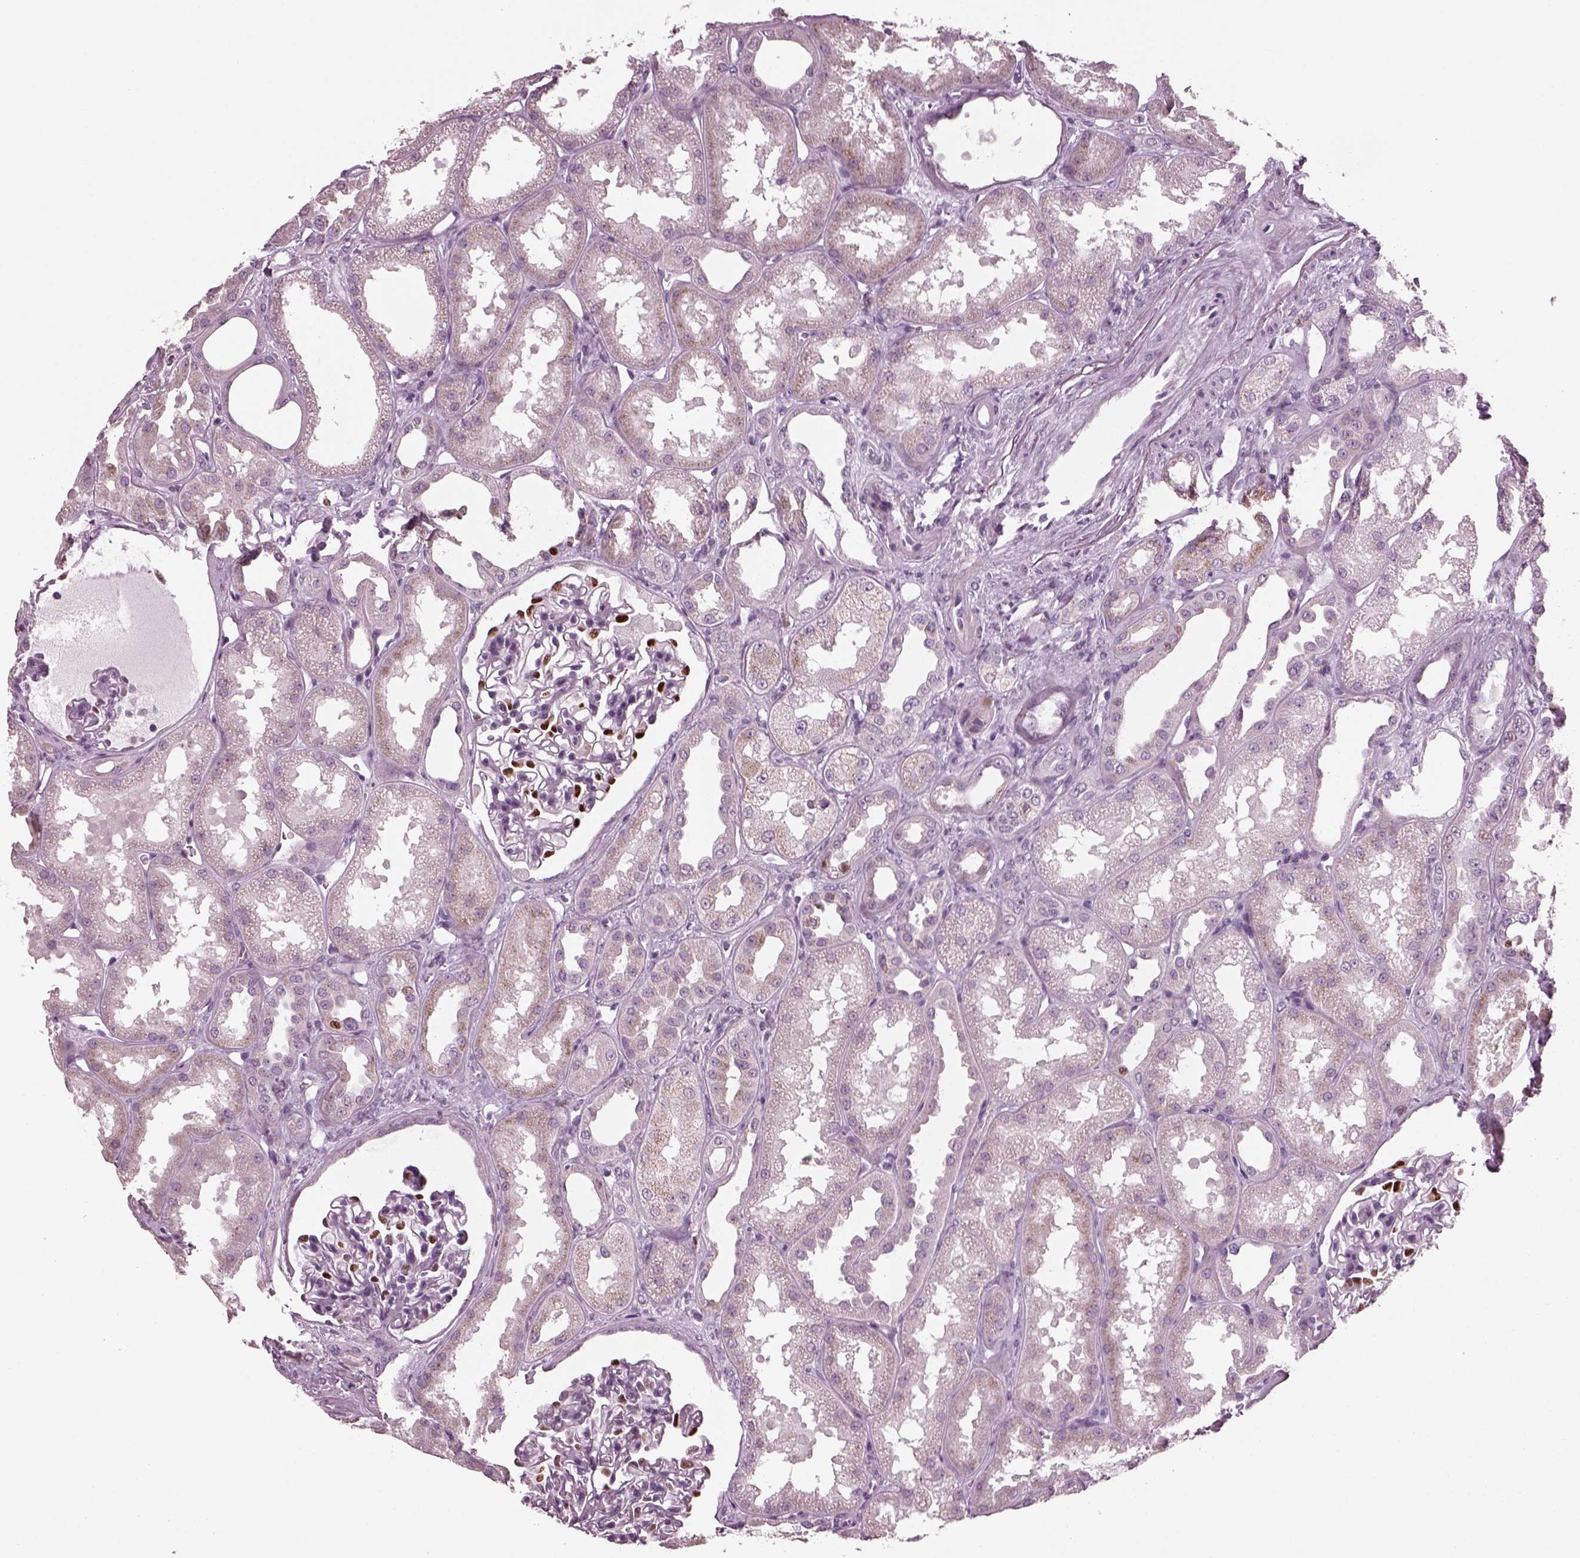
{"staining": {"intensity": "strong", "quantity": "<25%", "location": "nuclear"}, "tissue": "kidney", "cell_type": "Cells in glomeruli", "image_type": "normal", "snomed": [{"axis": "morphology", "description": "Normal tissue, NOS"}, {"axis": "topography", "description": "Kidney"}], "caption": "A high-resolution photomicrograph shows IHC staining of benign kidney, which exhibits strong nuclear positivity in about <25% of cells in glomeruli.", "gene": "PRR9", "patient": {"sex": "male", "age": 61}}